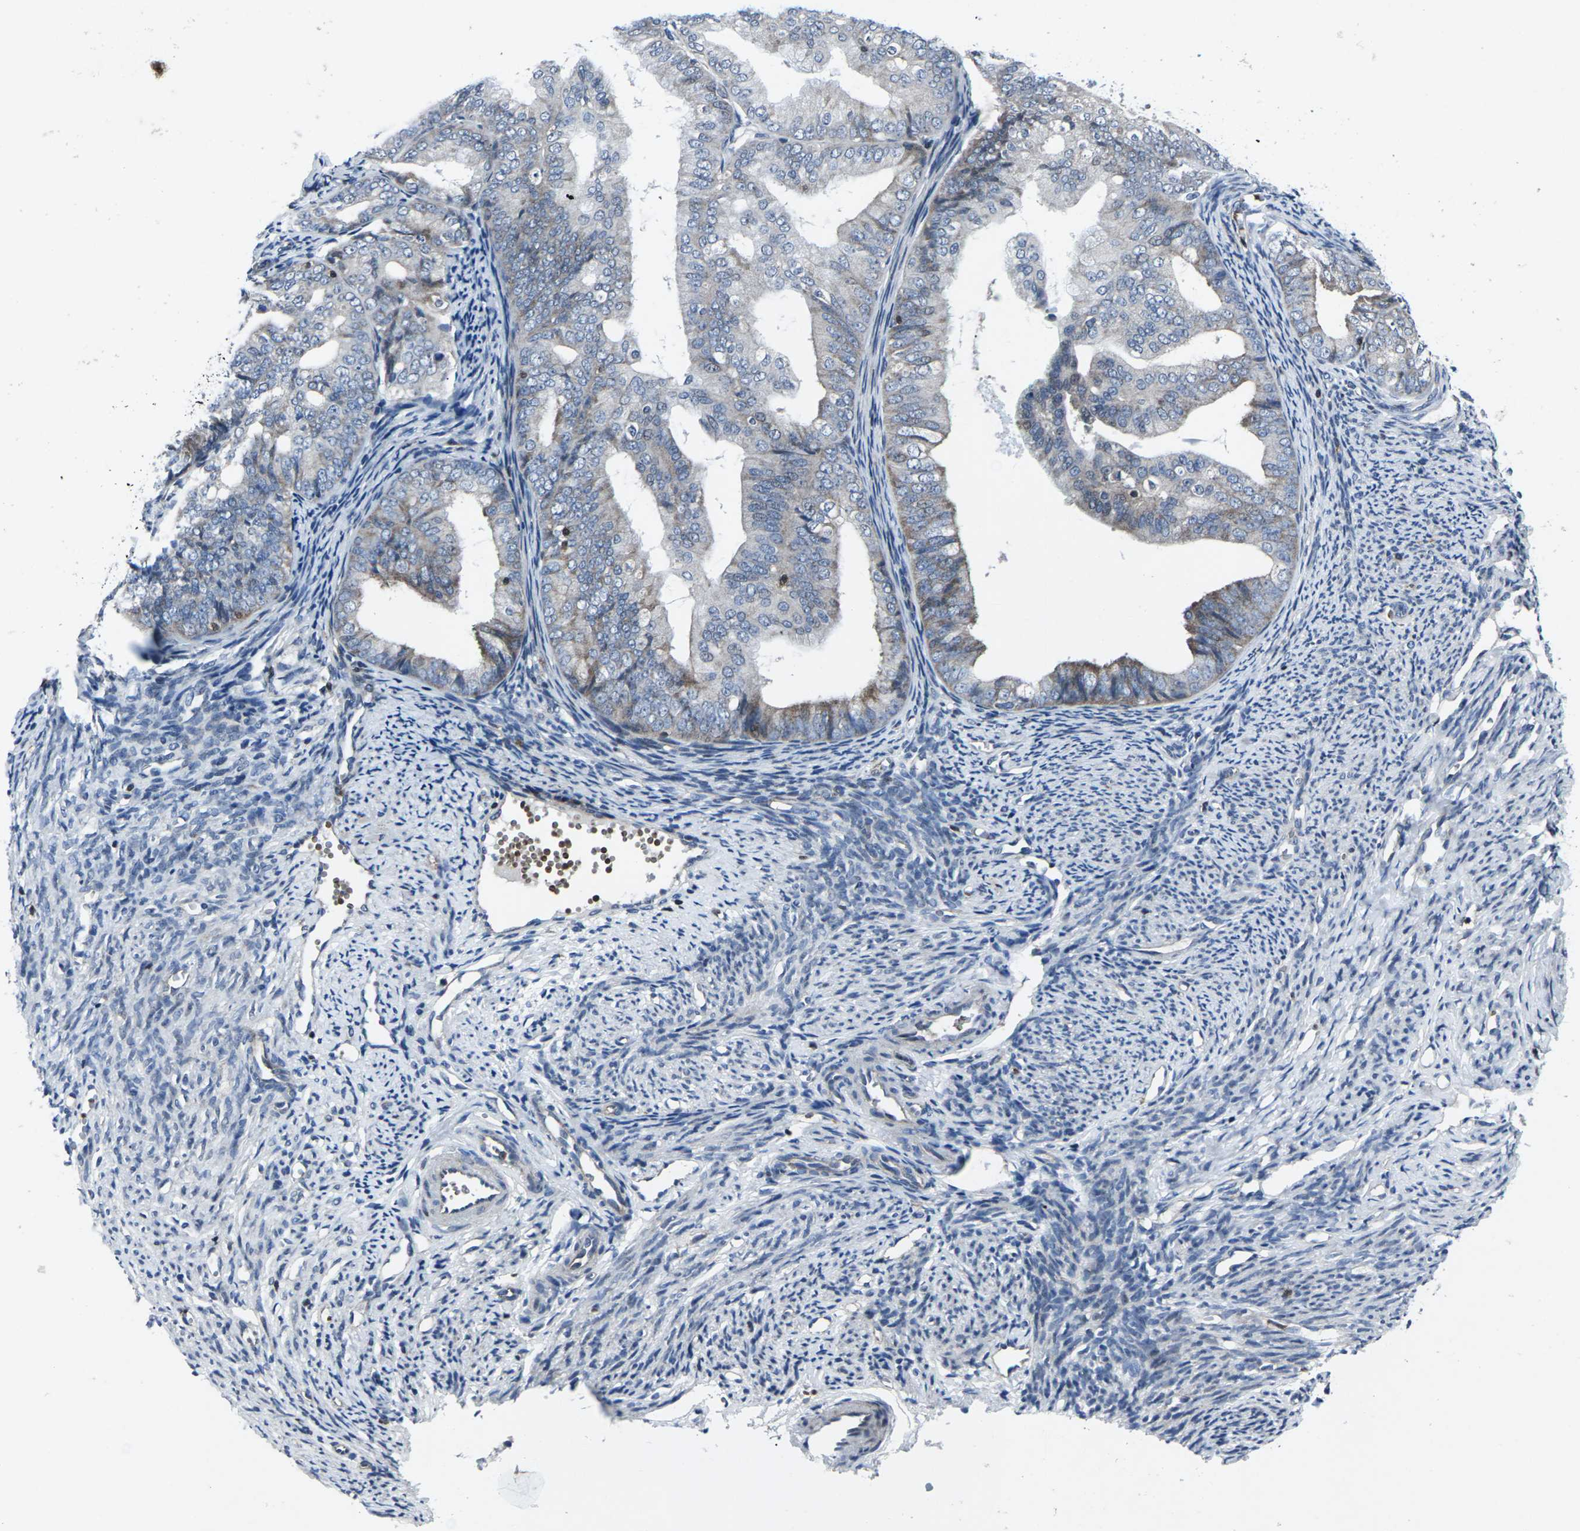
{"staining": {"intensity": "moderate", "quantity": "<25%", "location": "cytoplasmic/membranous"}, "tissue": "endometrial cancer", "cell_type": "Tumor cells", "image_type": "cancer", "snomed": [{"axis": "morphology", "description": "Adenocarcinoma, NOS"}, {"axis": "topography", "description": "Endometrium"}], "caption": "Moderate cytoplasmic/membranous protein staining is identified in approximately <25% of tumor cells in adenocarcinoma (endometrial).", "gene": "STAT4", "patient": {"sex": "female", "age": 63}}